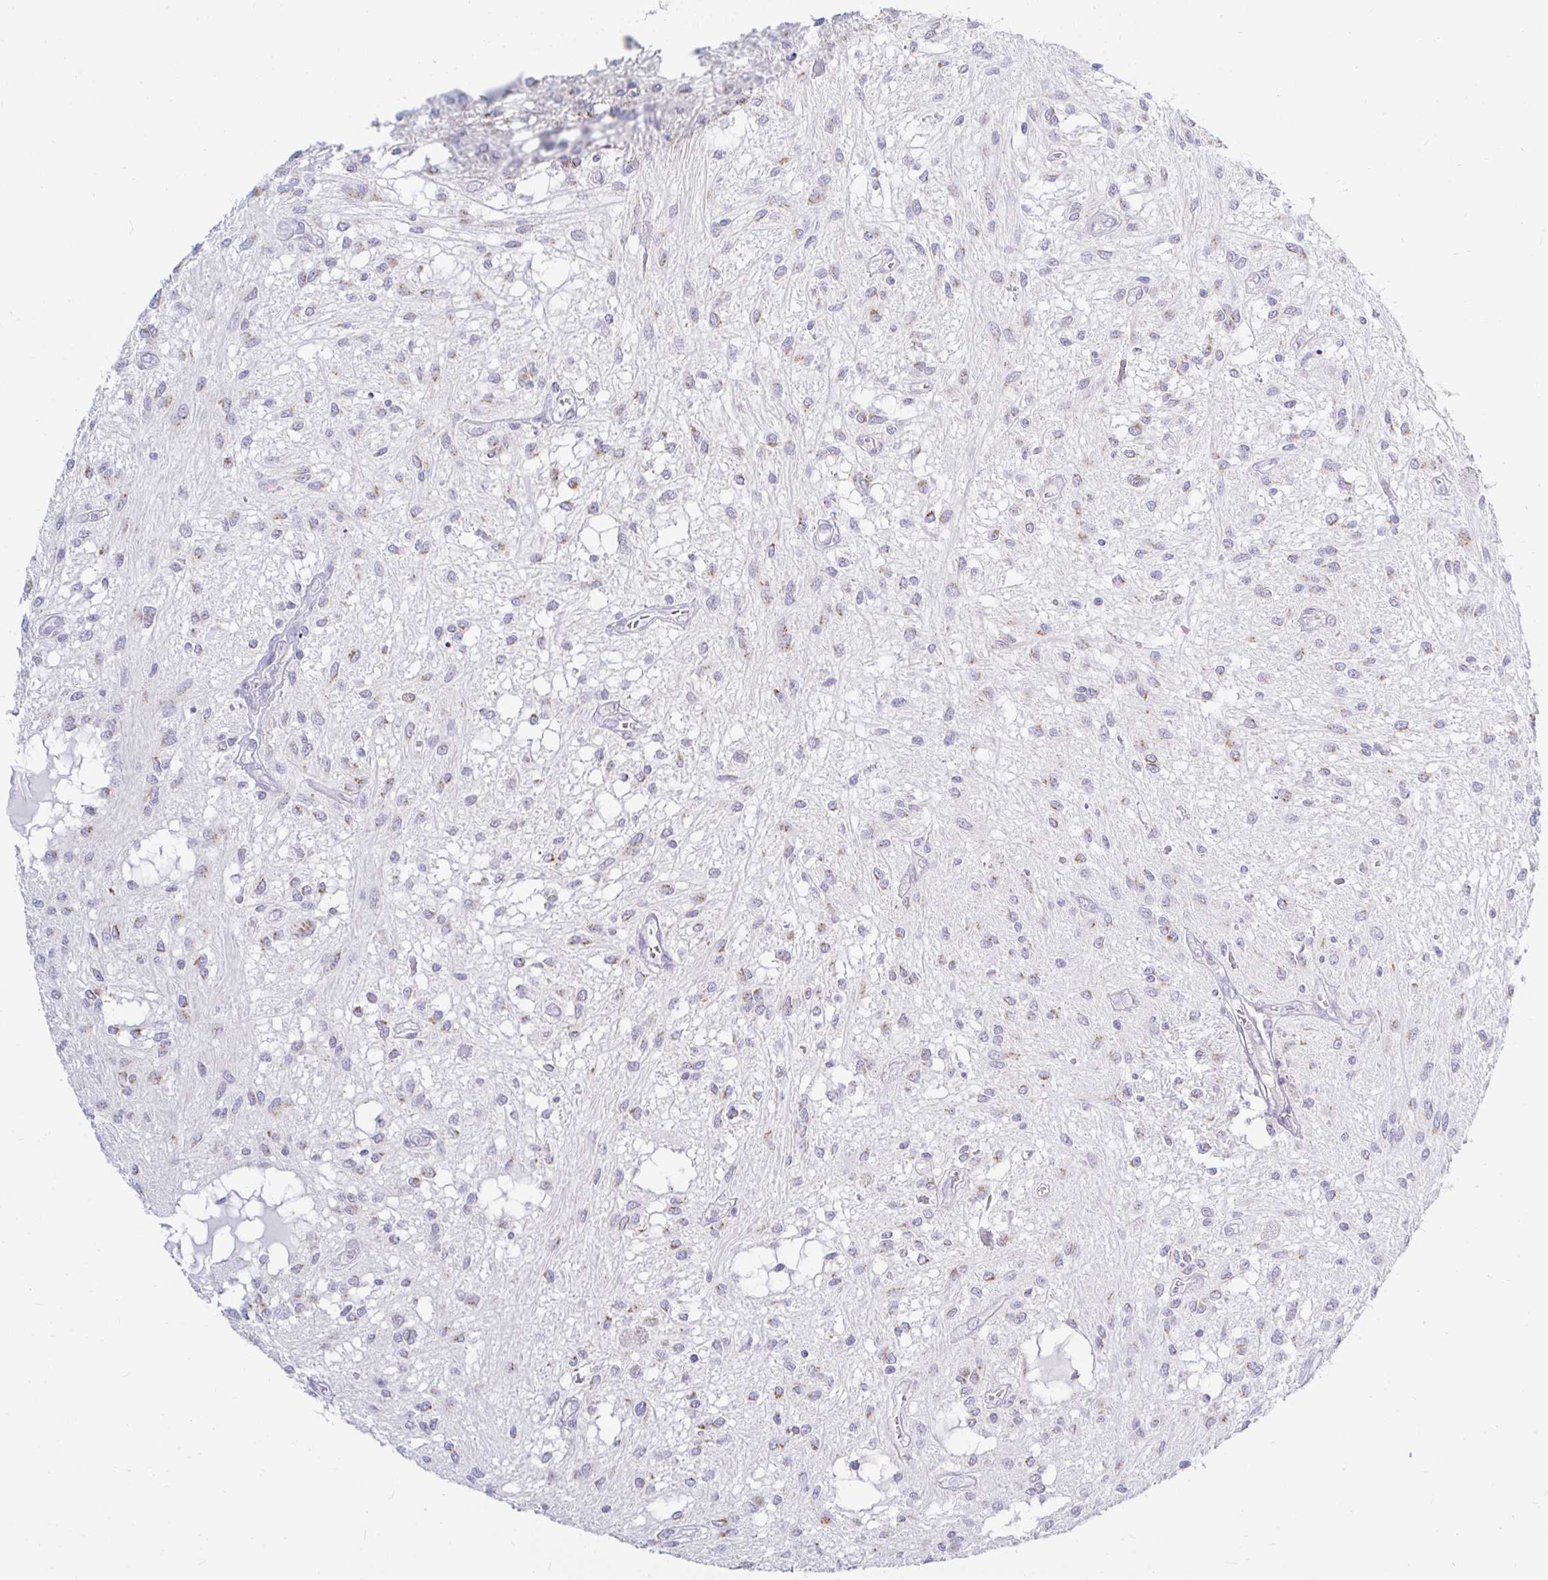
{"staining": {"intensity": "weak", "quantity": "<25%", "location": "cytoplasmic/membranous"}, "tissue": "glioma", "cell_type": "Tumor cells", "image_type": "cancer", "snomed": [{"axis": "morphology", "description": "Glioma, malignant, Low grade"}, {"axis": "topography", "description": "Cerebellum"}], "caption": "This is an immunohistochemistry image of malignant low-grade glioma. There is no positivity in tumor cells.", "gene": "OR51D1", "patient": {"sex": "female", "age": 14}}